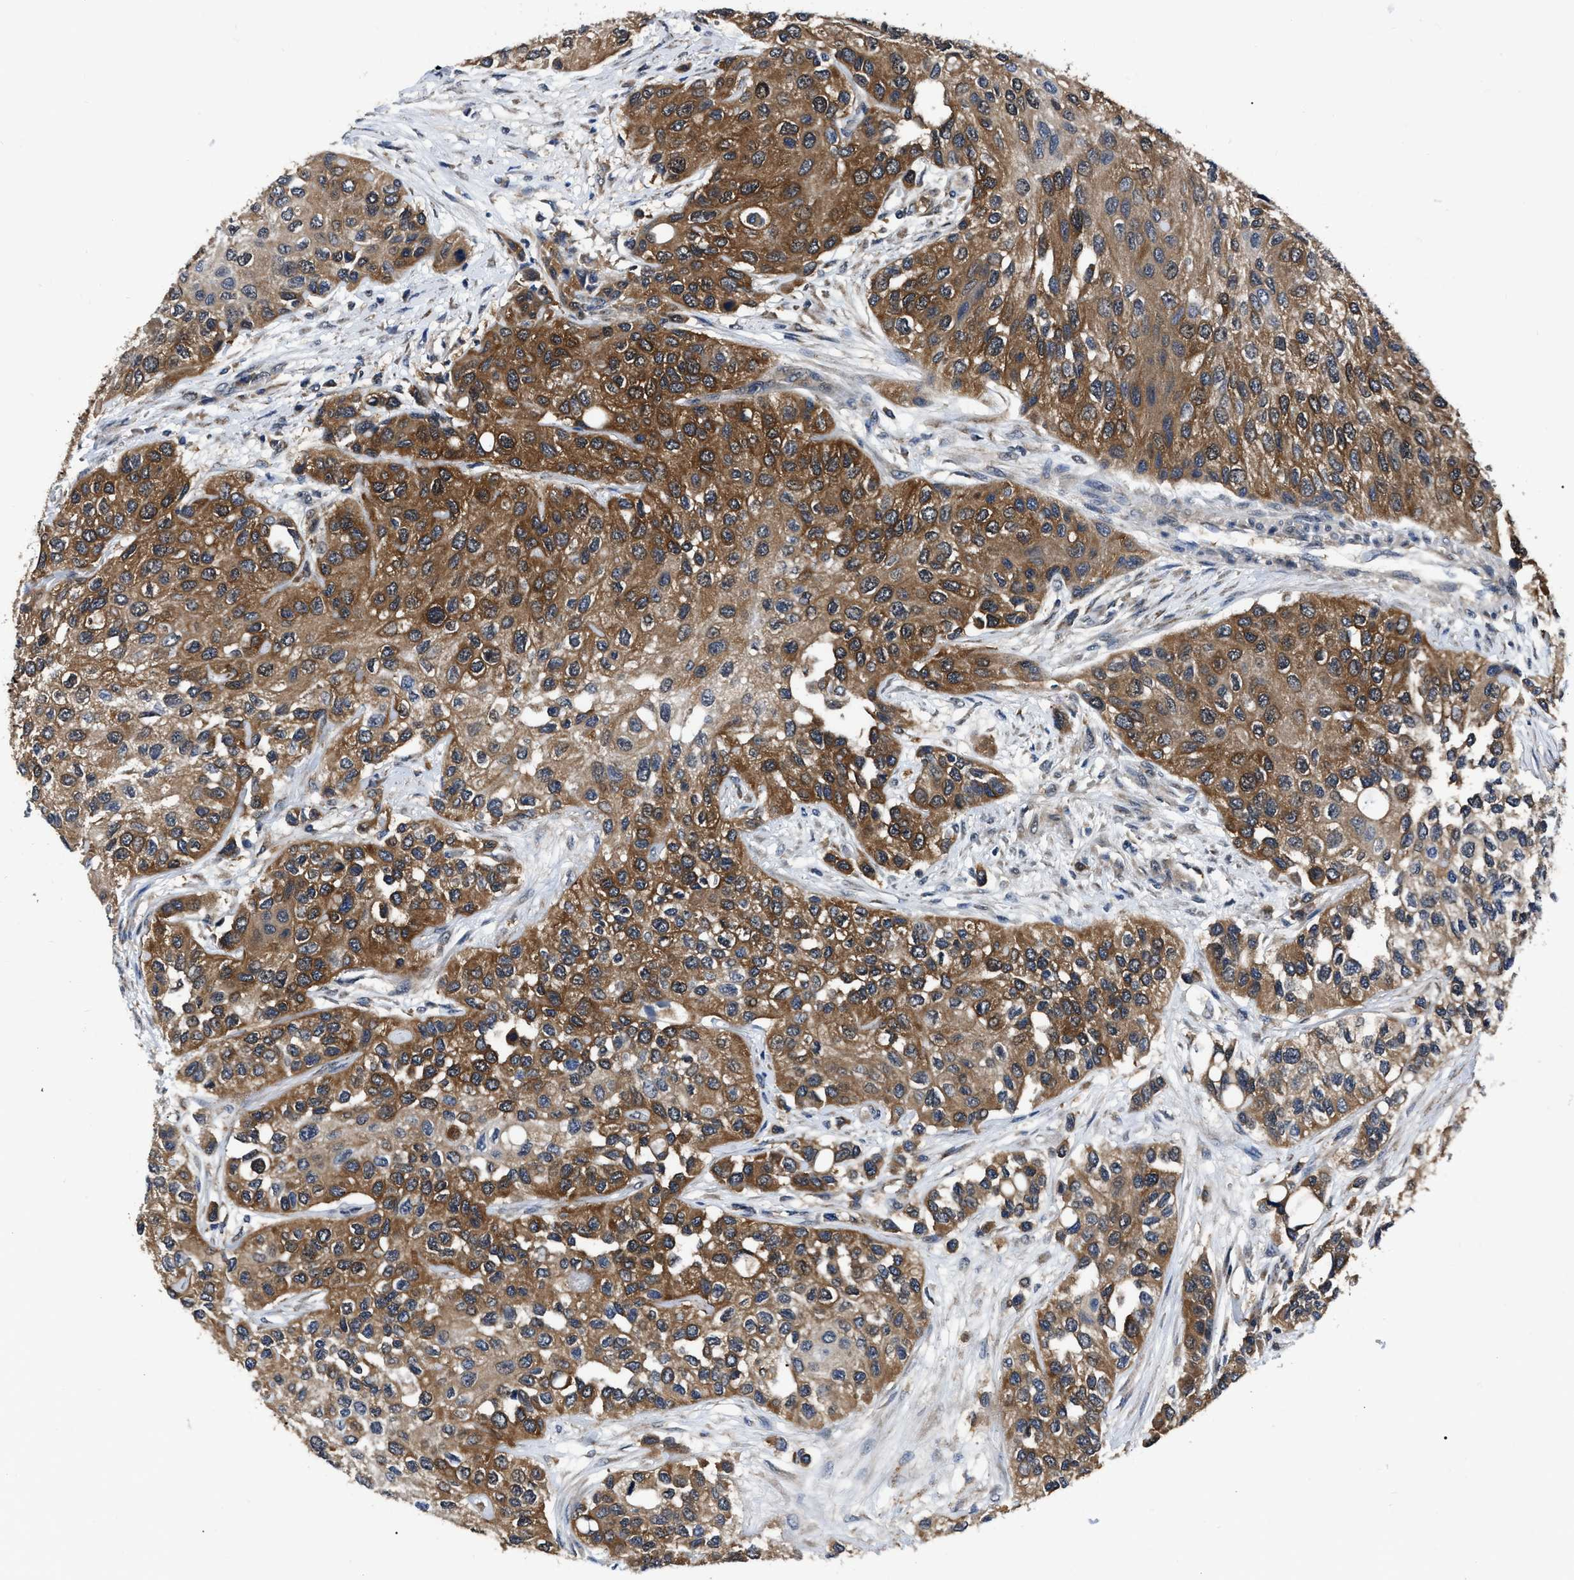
{"staining": {"intensity": "moderate", "quantity": ">75%", "location": "cytoplasmic/membranous"}, "tissue": "urothelial cancer", "cell_type": "Tumor cells", "image_type": "cancer", "snomed": [{"axis": "morphology", "description": "Urothelial carcinoma, High grade"}, {"axis": "topography", "description": "Urinary bladder"}], "caption": "Tumor cells show moderate cytoplasmic/membranous positivity in approximately >75% of cells in urothelial cancer. The staining was performed using DAB, with brown indicating positive protein expression. Nuclei are stained blue with hematoxylin.", "gene": "GET4", "patient": {"sex": "female", "age": 56}}